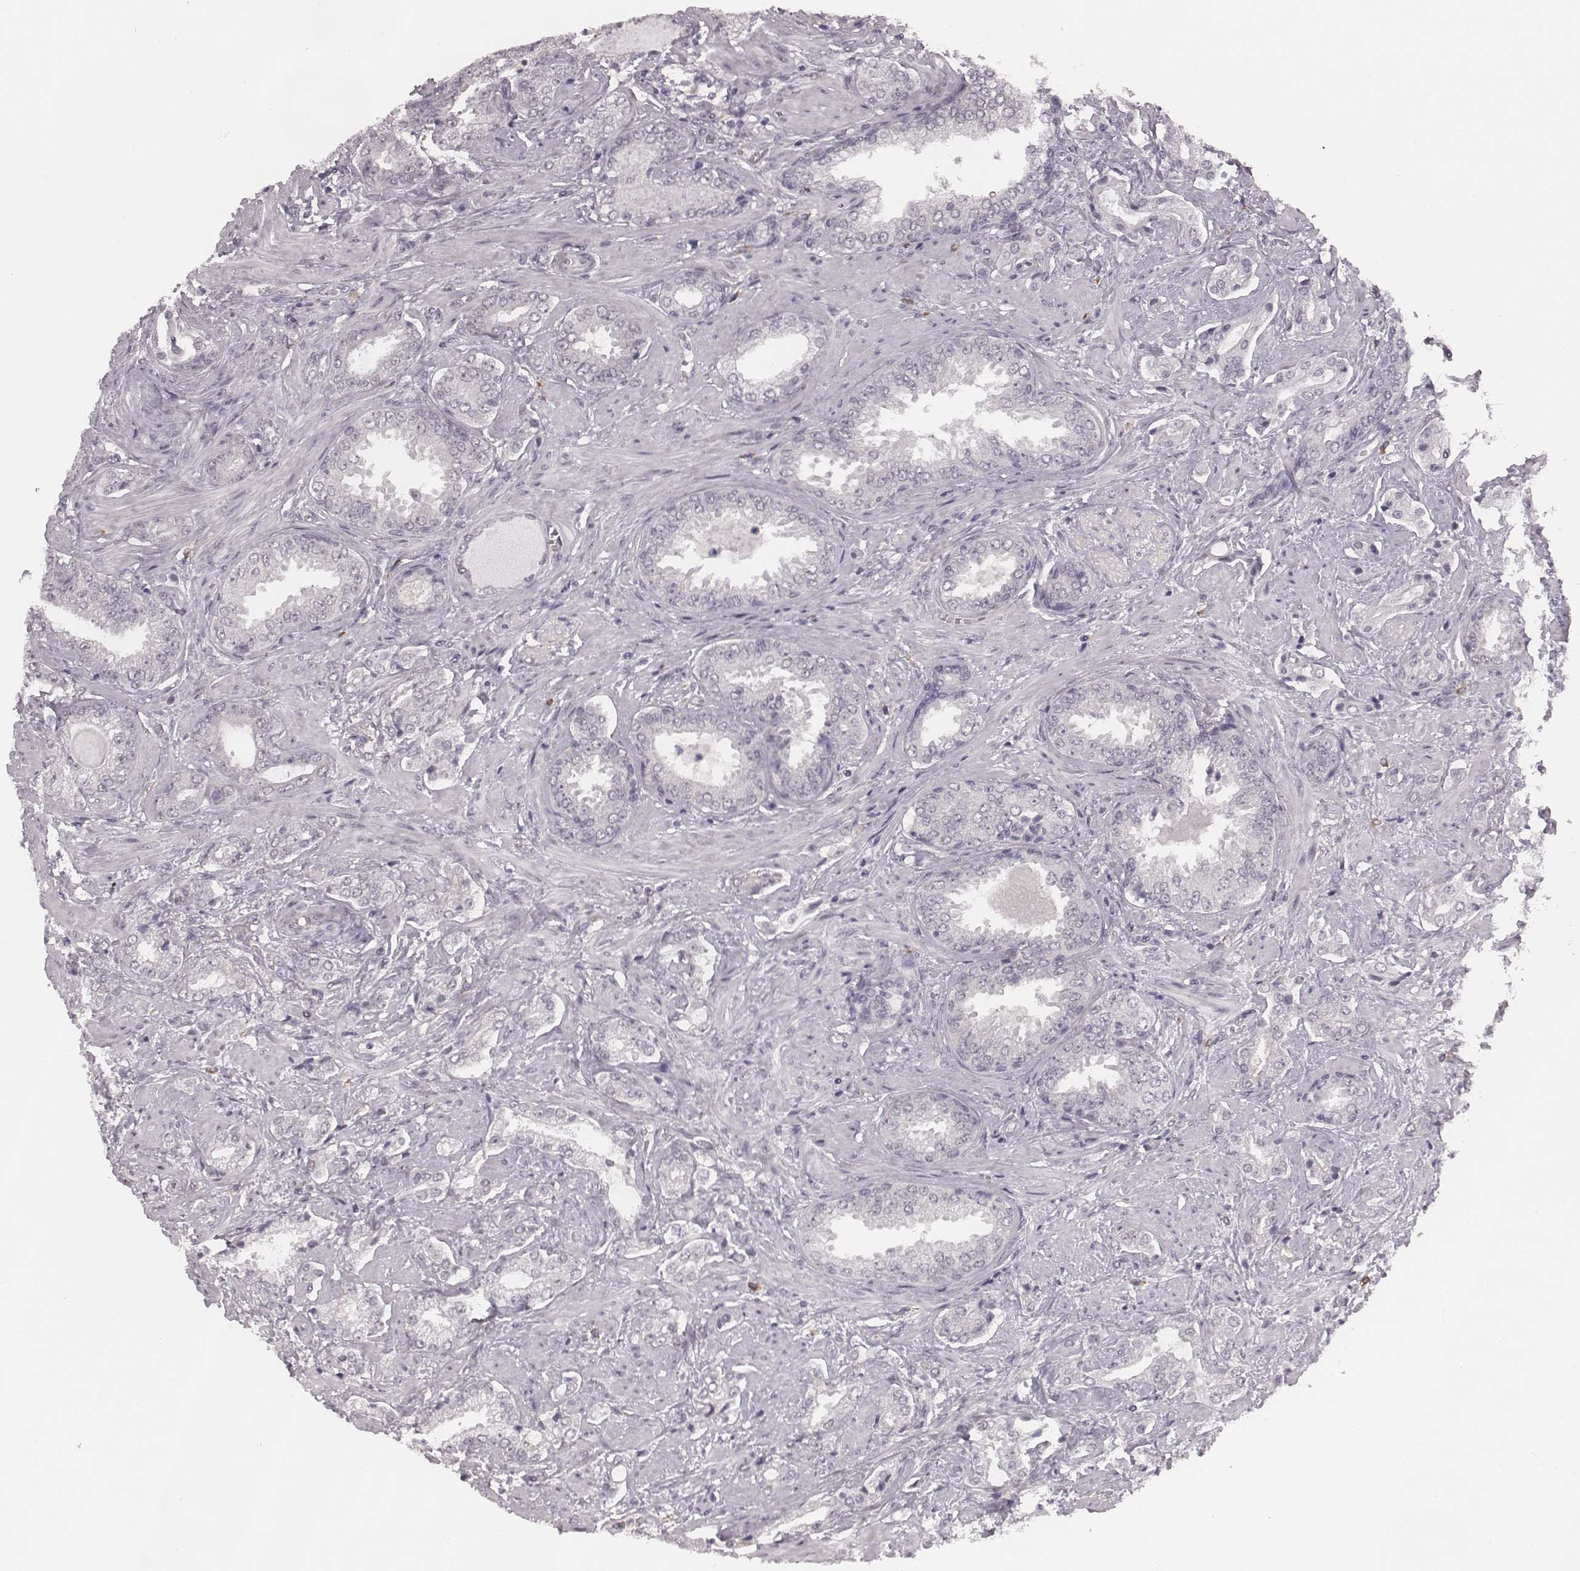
{"staining": {"intensity": "negative", "quantity": "none", "location": "none"}, "tissue": "prostate cancer", "cell_type": "Tumor cells", "image_type": "cancer", "snomed": [{"axis": "morphology", "description": "Adenocarcinoma, Low grade"}, {"axis": "topography", "description": "Prostate"}], "caption": "High power microscopy image of an immunohistochemistry micrograph of prostate low-grade adenocarcinoma, revealing no significant staining in tumor cells.", "gene": "RPGRIP1", "patient": {"sex": "male", "age": 61}}